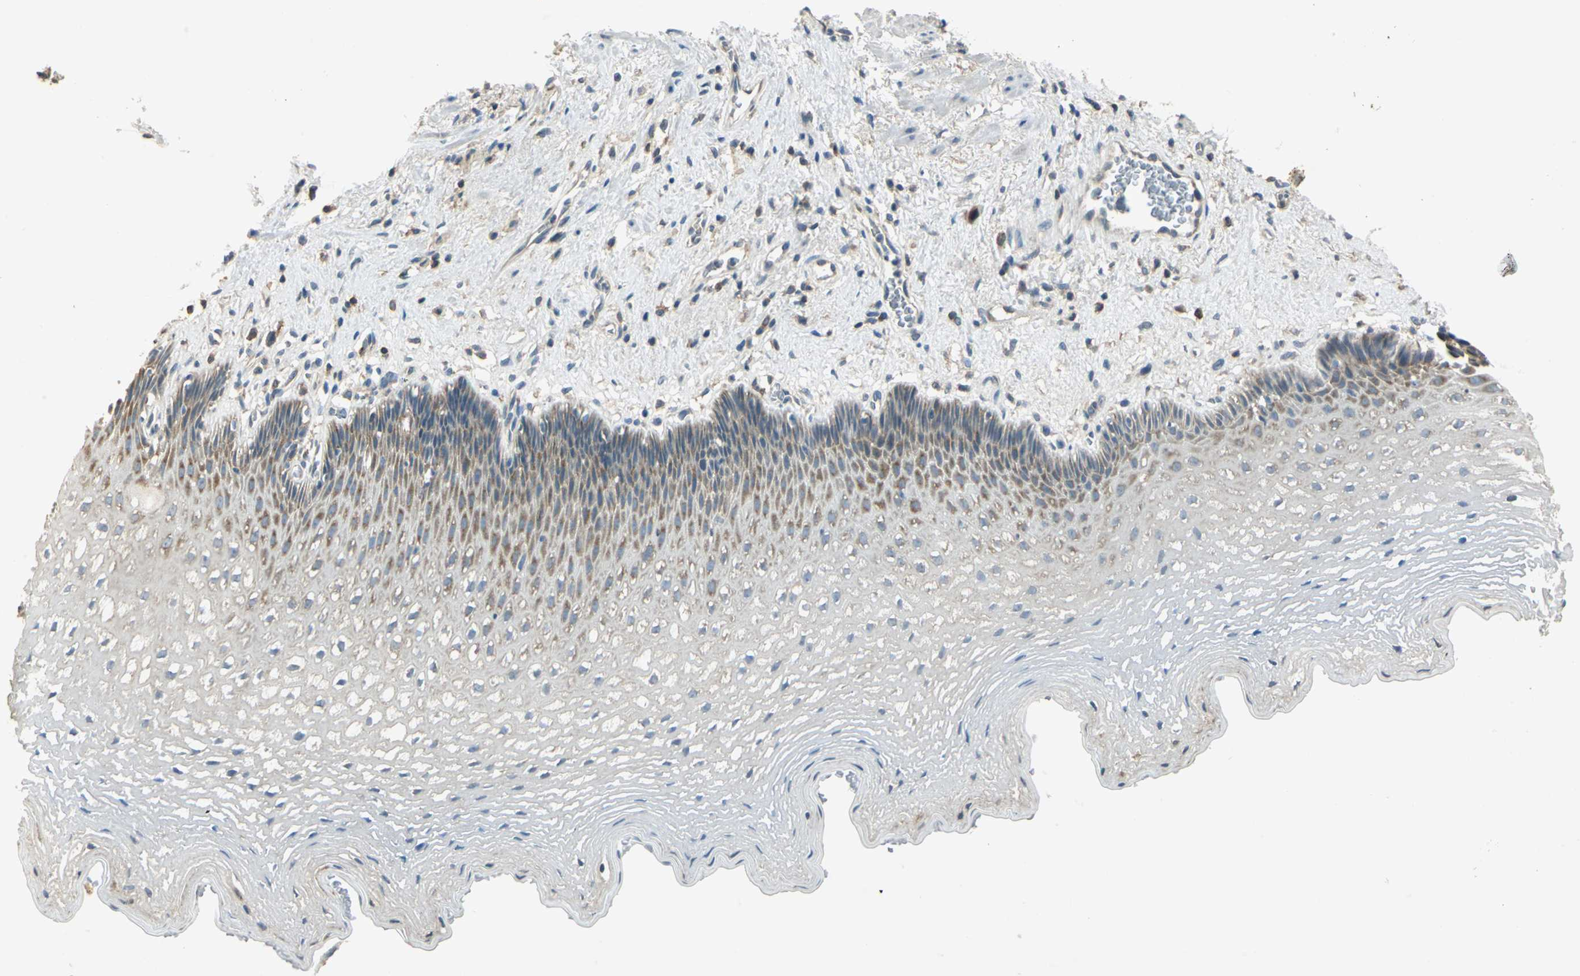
{"staining": {"intensity": "moderate", "quantity": "<25%", "location": "cytoplasmic/membranous,nuclear"}, "tissue": "esophagus", "cell_type": "Squamous epithelial cells", "image_type": "normal", "snomed": [{"axis": "morphology", "description": "Normal tissue, NOS"}, {"axis": "topography", "description": "Esophagus"}], "caption": "Protein staining by immunohistochemistry (IHC) displays moderate cytoplasmic/membranous,nuclear positivity in approximately <25% of squamous epithelial cells in benign esophagus. The staining was performed using DAB, with brown indicating positive protein expression. Nuclei are stained blue with hematoxylin.", "gene": "SHC2", "patient": {"sex": "female", "age": 70}}